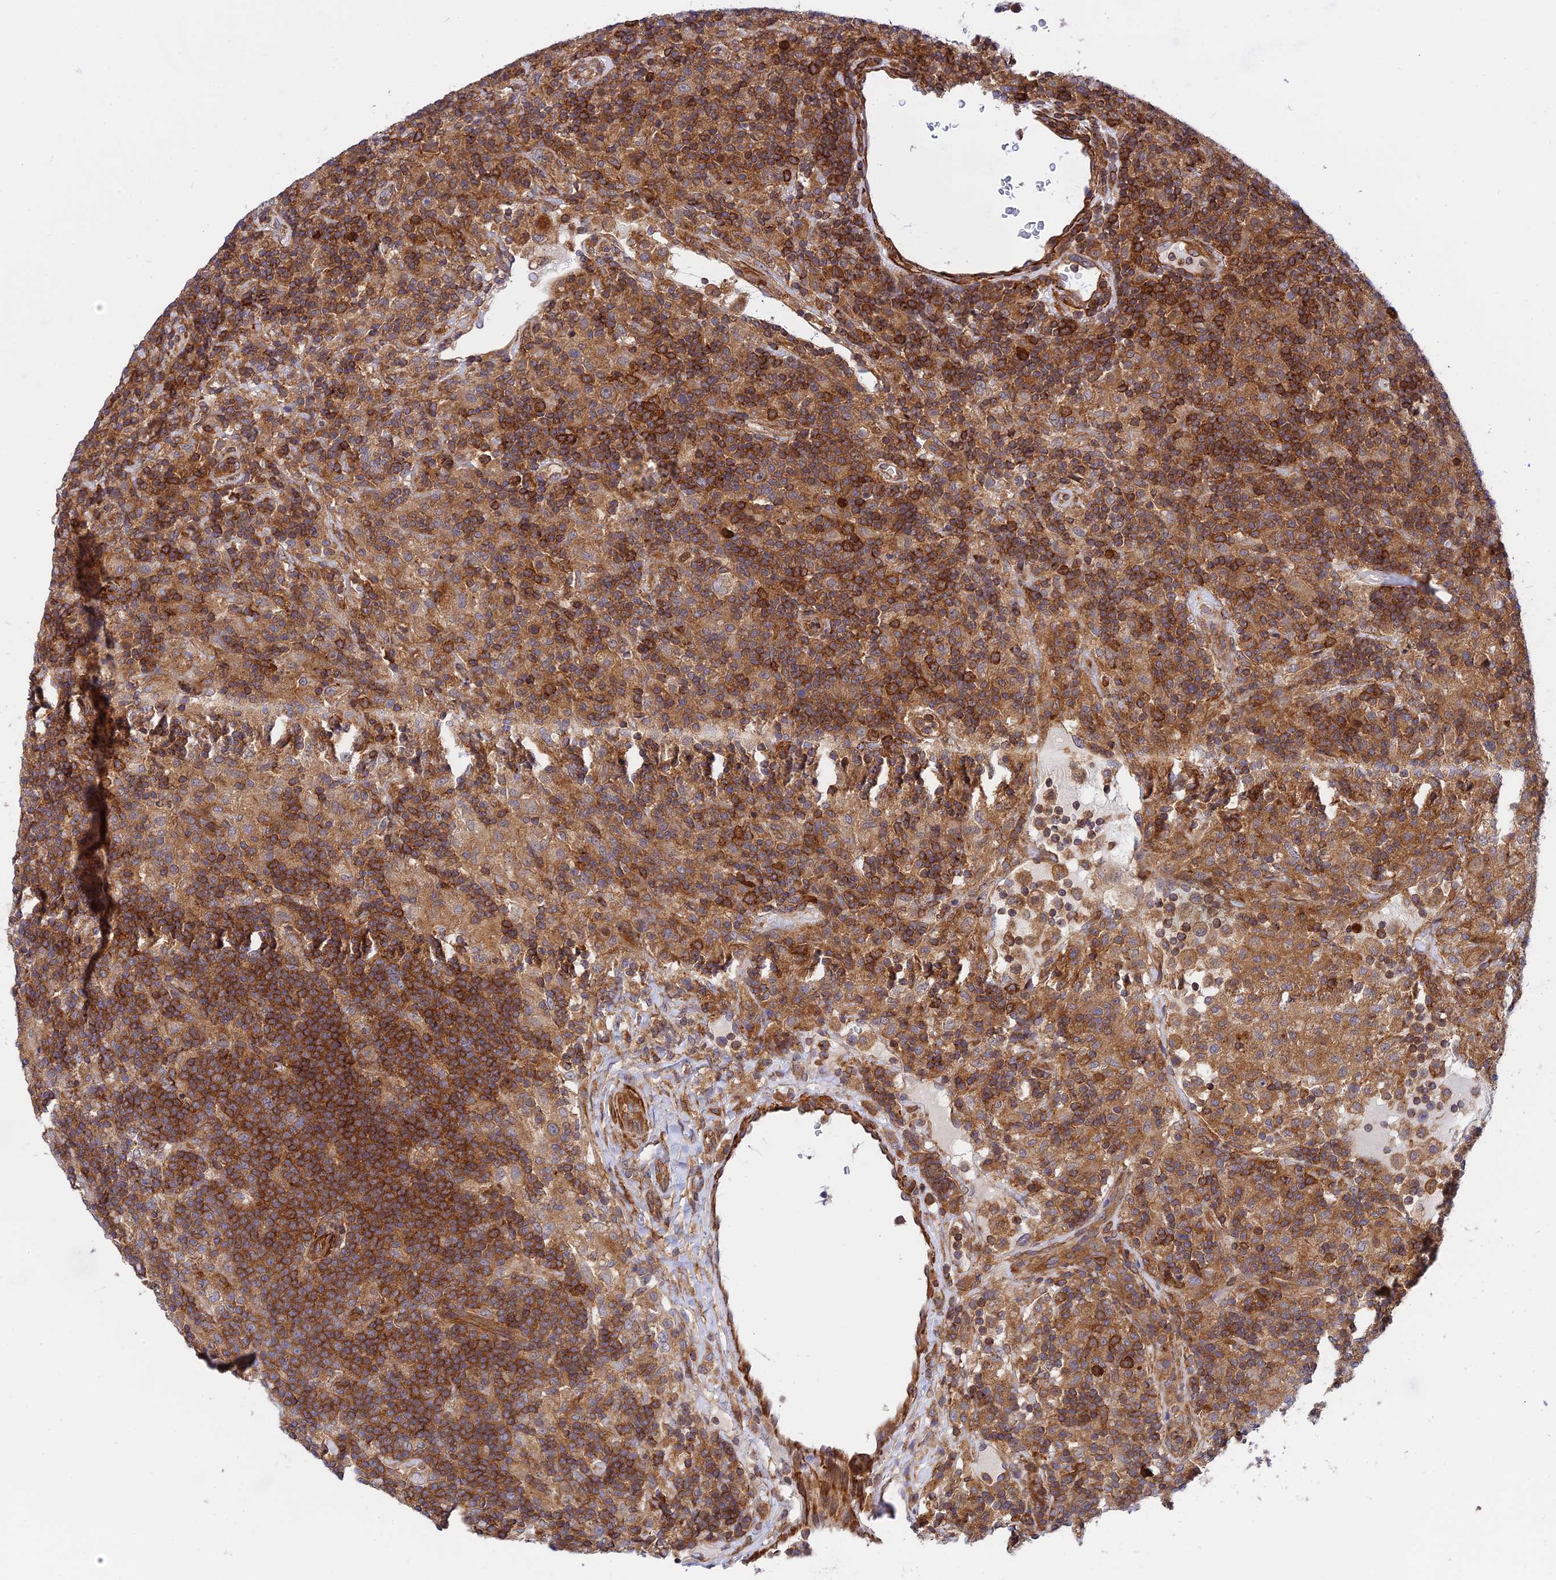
{"staining": {"intensity": "weak", "quantity": ">75%", "location": "cytoplasmic/membranous"}, "tissue": "lymphoma", "cell_type": "Tumor cells", "image_type": "cancer", "snomed": [{"axis": "morphology", "description": "Hodgkin's disease, NOS"}, {"axis": "topography", "description": "Lymph node"}], "caption": "IHC of human Hodgkin's disease reveals low levels of weak cytoplasmic/membranous staining in about >75% of tumor cells. The staining is performed using DAB (3,3'-diaminobenzidine) brown chromogen to label protein expression. The nuclei are counter-stained blue using hematoxylin.", "gene": "EVI5L", "patient": {"sex": "male", "age": 70}}